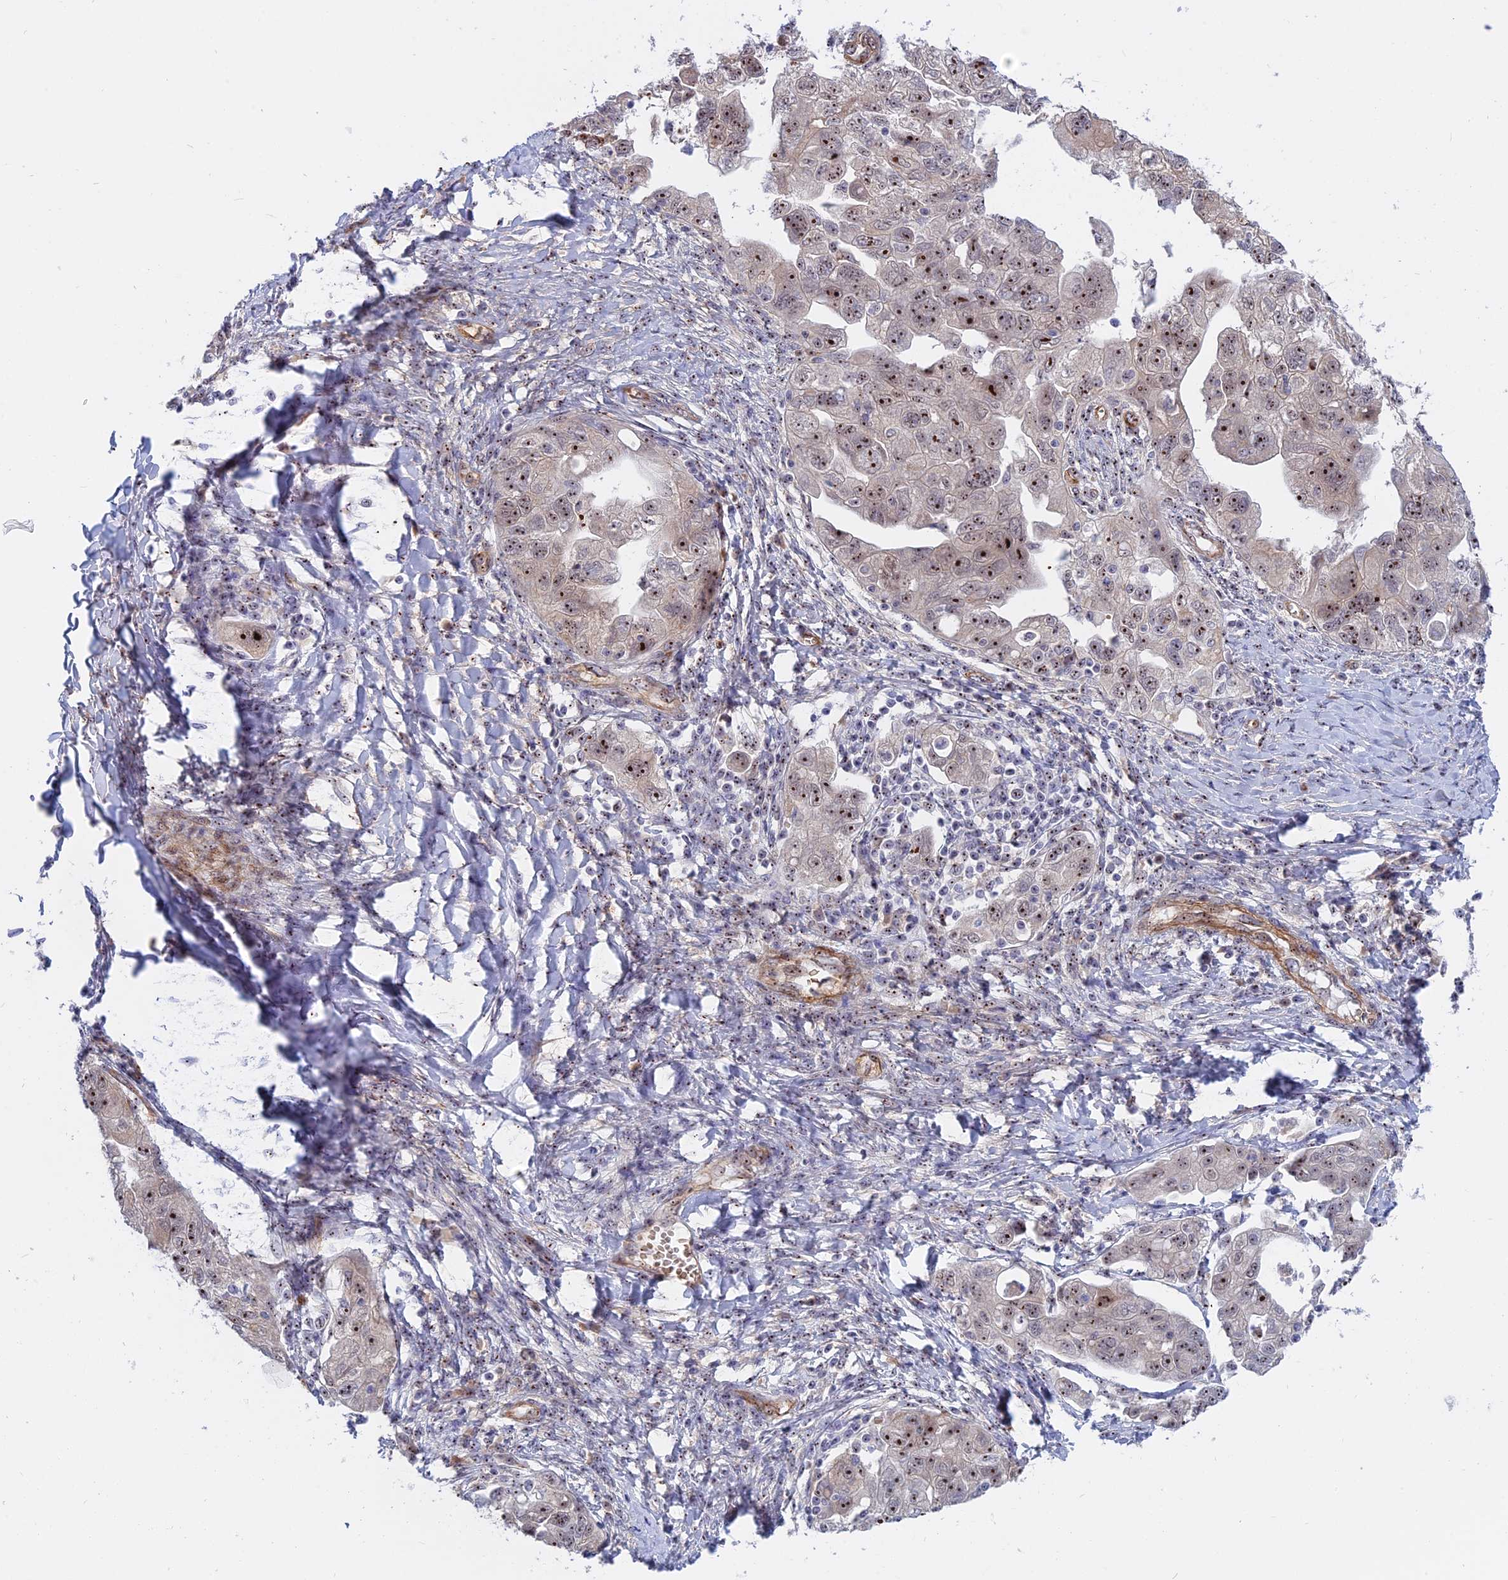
{"staining": {"intensity": "moderate", "quantity": "25%-75%", "location": "nuclear"}, "tissue": "ovarian cancer", "cell_type": "Tumor cells", "image_type": "cancer", "snomed": [{"axis": "morphology", "description": "Carcinoma, NOS"}, {"axis": "morphology", "description": "Cystadenocarcinoma, serous, NOS"}, {"axis": "topography", "description": "Ovary"}], "caption": "Protein positivity by IHC exhibits moderate nuclear staining in about 25%-75% of tumor cells in ovarian carcinoma.", "gene": "DBNDD1", "patient": {"sex": "female", "age": 69}}